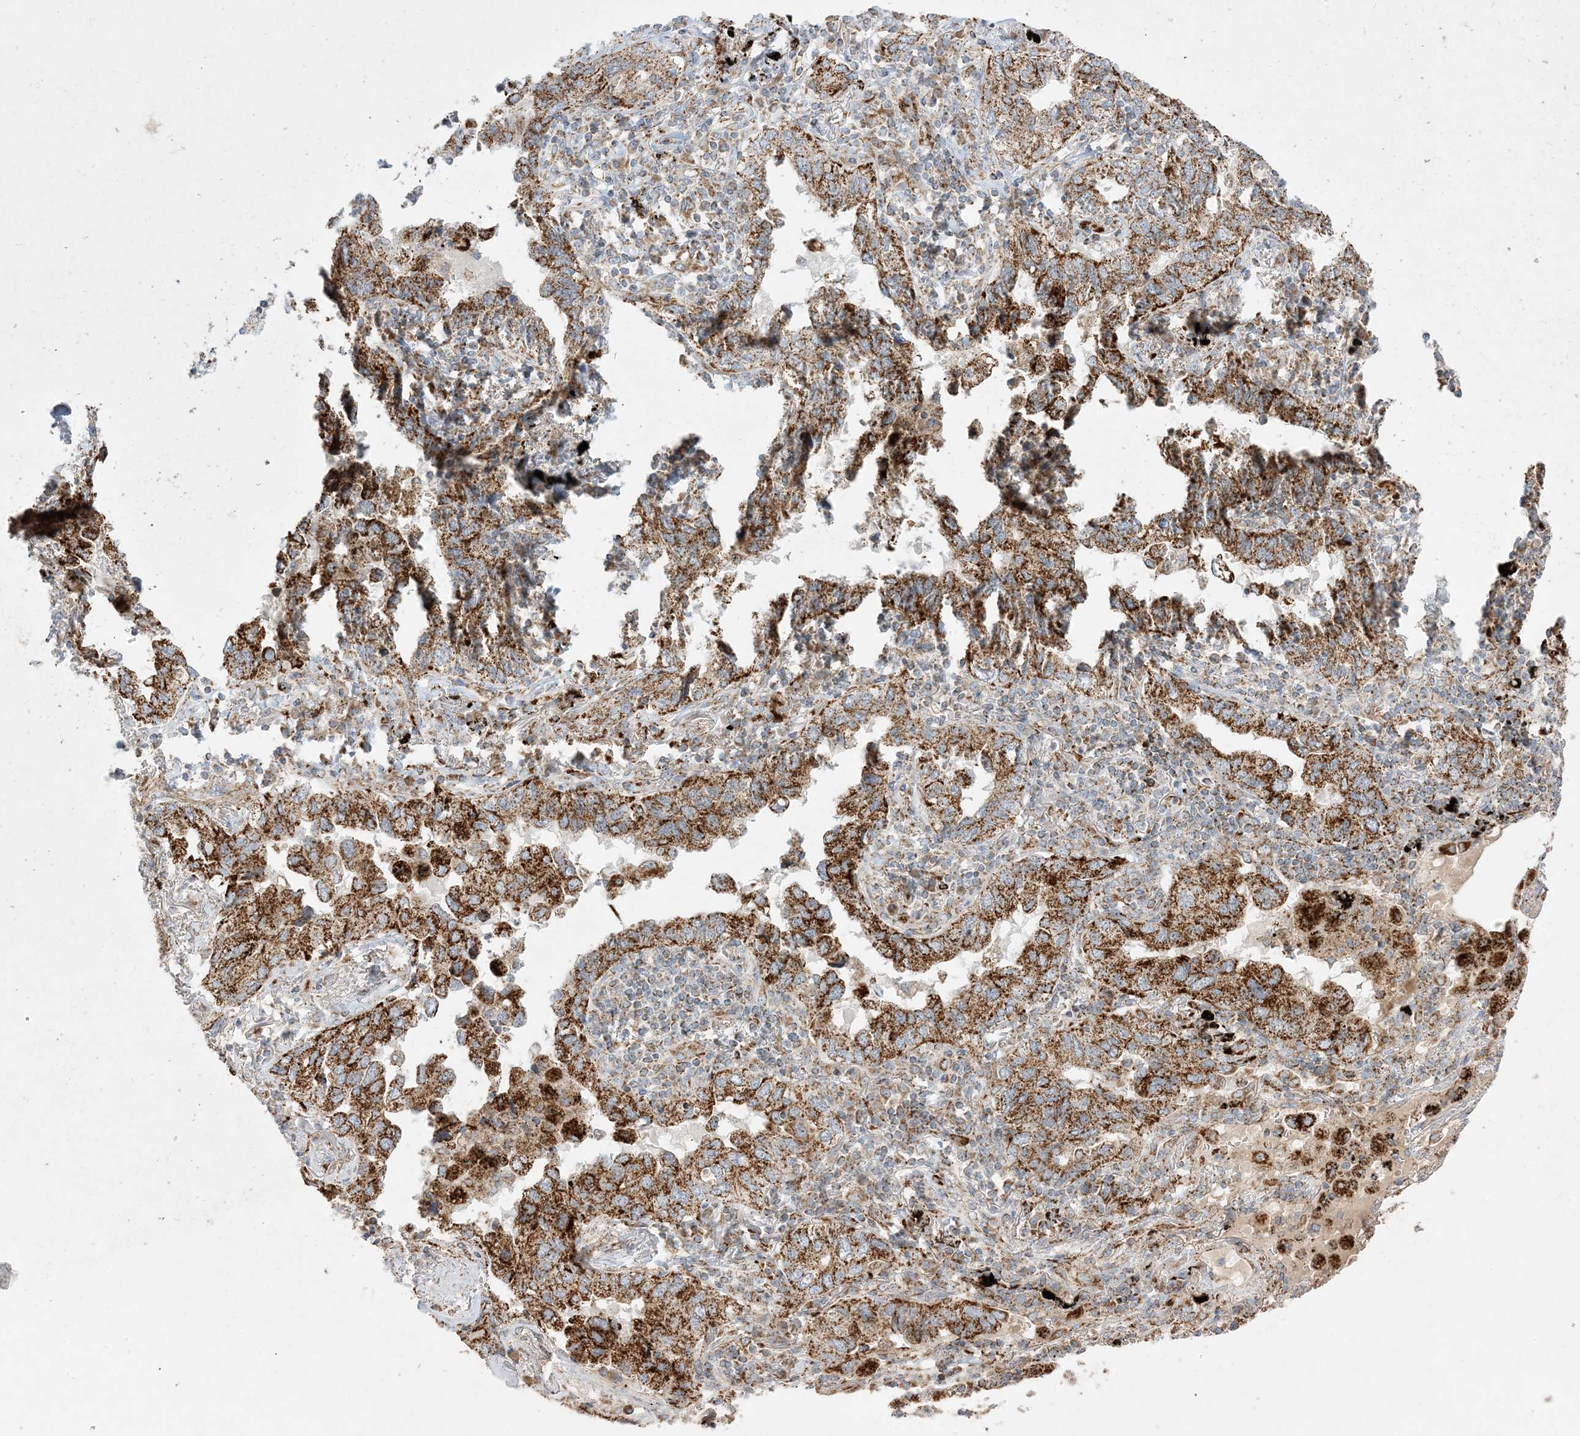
{"staining": {"intensity": "strong", "quantity": ">75%", "location": "cytoplasmic/membranous"}, "tissue": "lung cancer", "cell_type": "Tumor cells", "image_type": "cancer", "snomed": [{"axis": "morphology", "description": "Adenocarcinoma, NOS"}, {"axis": "topography", "description": "Lung"}], "caption": "This histopathology image displays adenocarcinoma (lung) stained with immunohistochemistry to label a protein in brown. The cytoplasmic/membranous of tumor cells show strong positivity for the protein. Nuclei are counter-stained blue.", "gene": "NDUFAF3", "patient": {"sex": "male", "age": 65}}